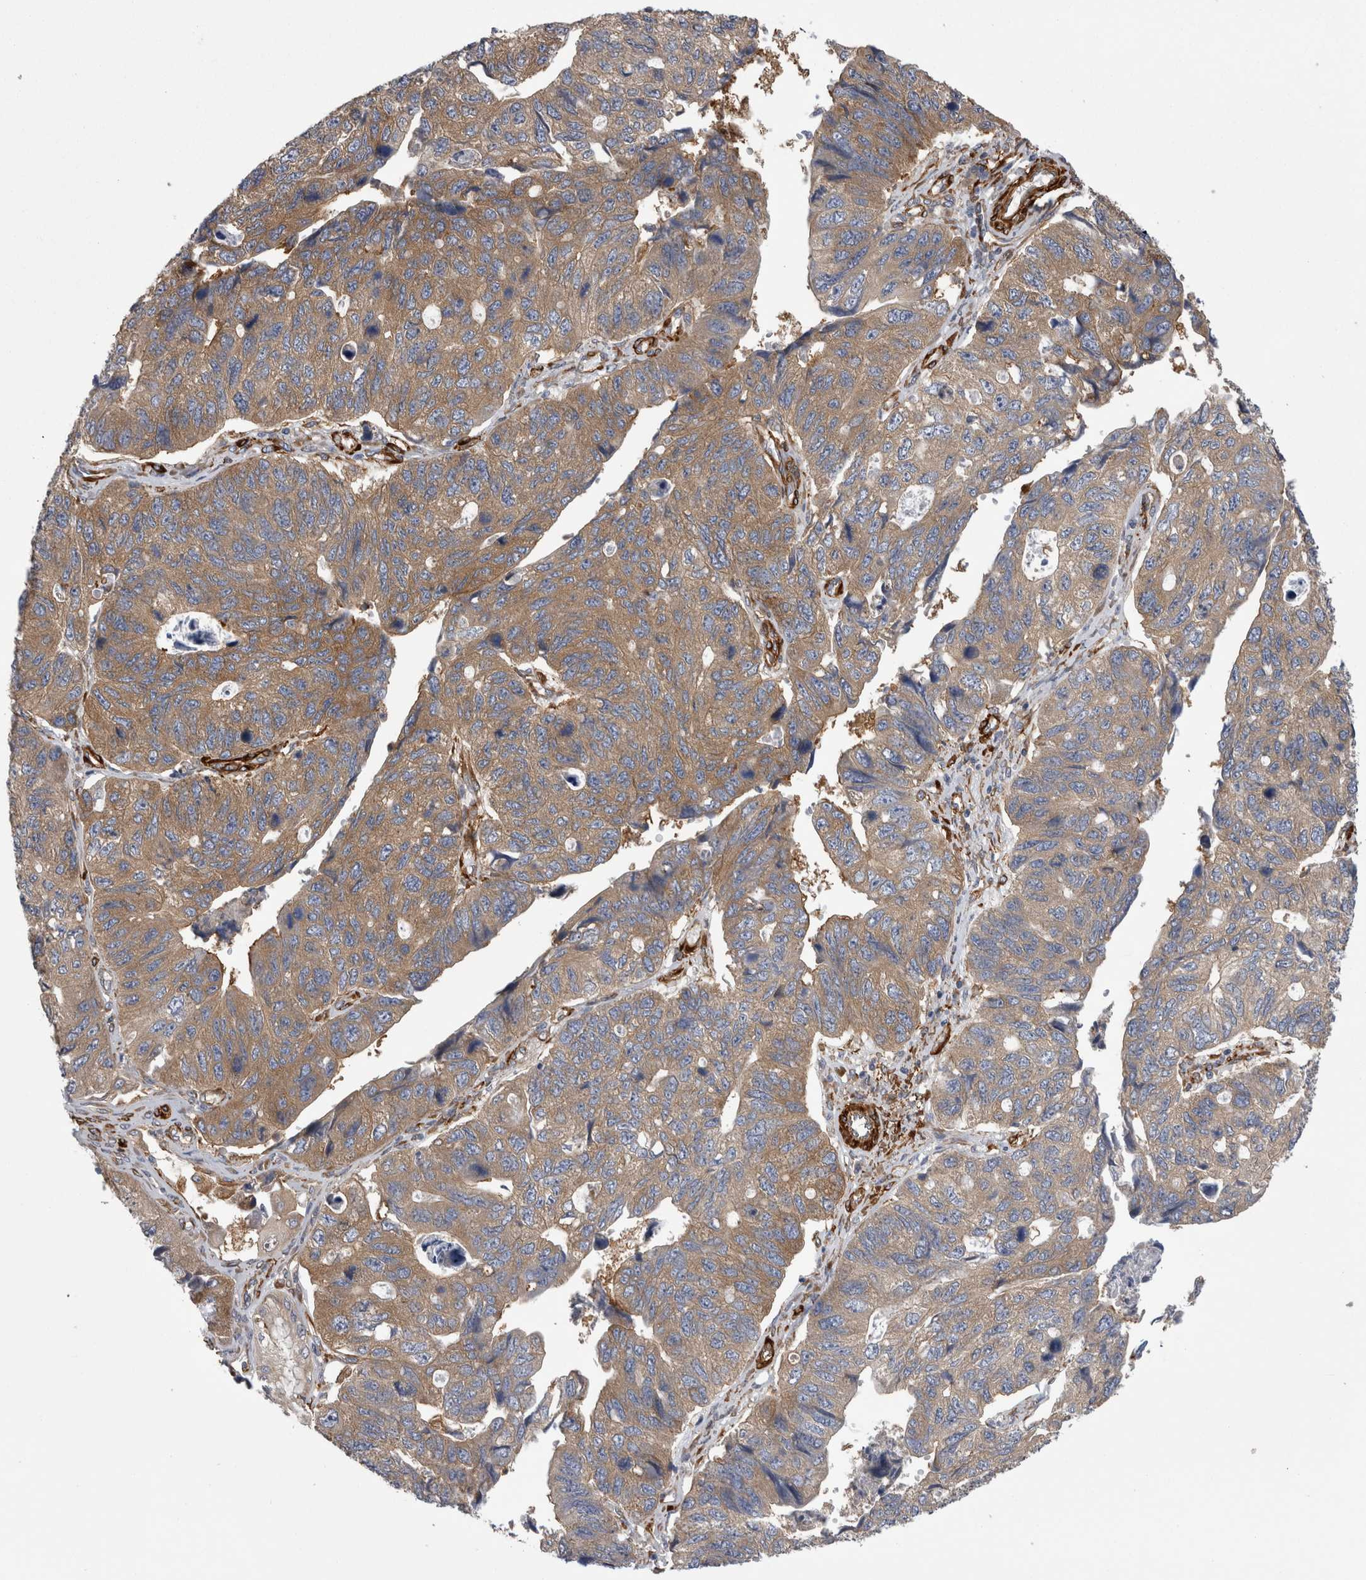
{"staining": {"intensity": "weak", "quantity": ">75%", "location": "cytoplasmic/membranous"}, "tissue": "stomach cancer", "cell_type": "Tumor cells", "image_type": "cancer", "snomed": [{"axis": "morphology", "description": "Adenocarcinoma, NOS"}, {"axis": "topography", "description": "Stomach"}], "caption": "High-magnification brightfield microscopy of adenocarcinoma (stomach) stained with DAB (brown) and counterstained with hematoxylin (blue). tumor cells exhibit weak cytoplasmic/membranous expression is present in approximately>75% of cells. Immunohistochemistry (ihc) stains the protein of interest in brown and the nuclei are stained blue.", "gene": "EPRS1", "patient": {"sex": "male", "age": 59}}